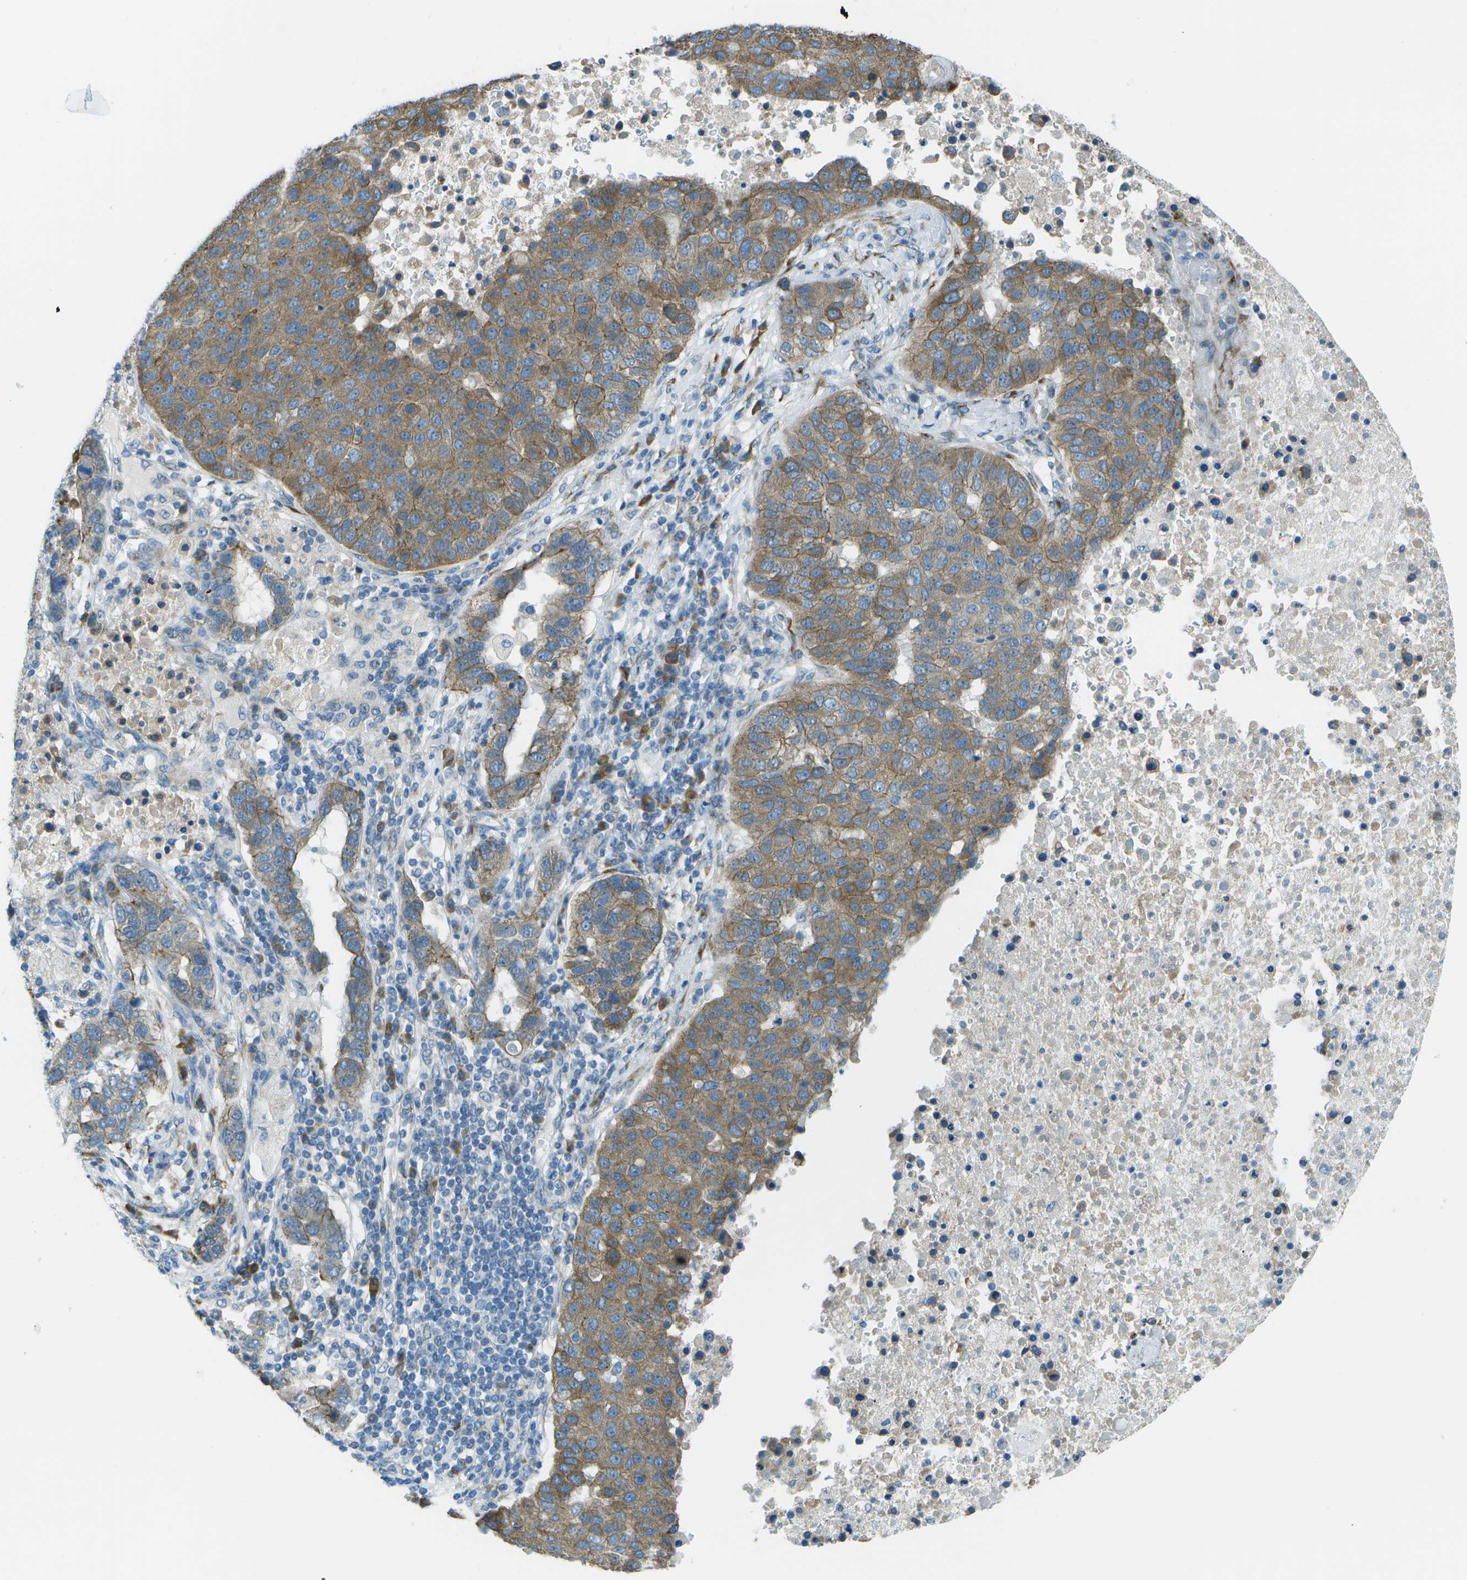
{"staining": {"intensity": "moderate", "quantity": ">75%", "location": "cytoplasmic/membranous"}, "tissue": "pancreatic cancer", "cell_type": "Tumor cells", "image_type": "cancer", "snomed": [{"axis": "morphology", "description": "Adenocarcinoma, NOS"}, {"axis": "topography", "description": "Pancreas"}], "caption": "Tumor cells display medium levels of moderate cytoplasmic/membranous expression in about >75% of cells in pancreatic cancer (adenocarcinoma). (DAB IHC with brightfield microscopy, high magnification).", "gene": "KCTD3", "patient": {"sex": "female", "age": 61}}